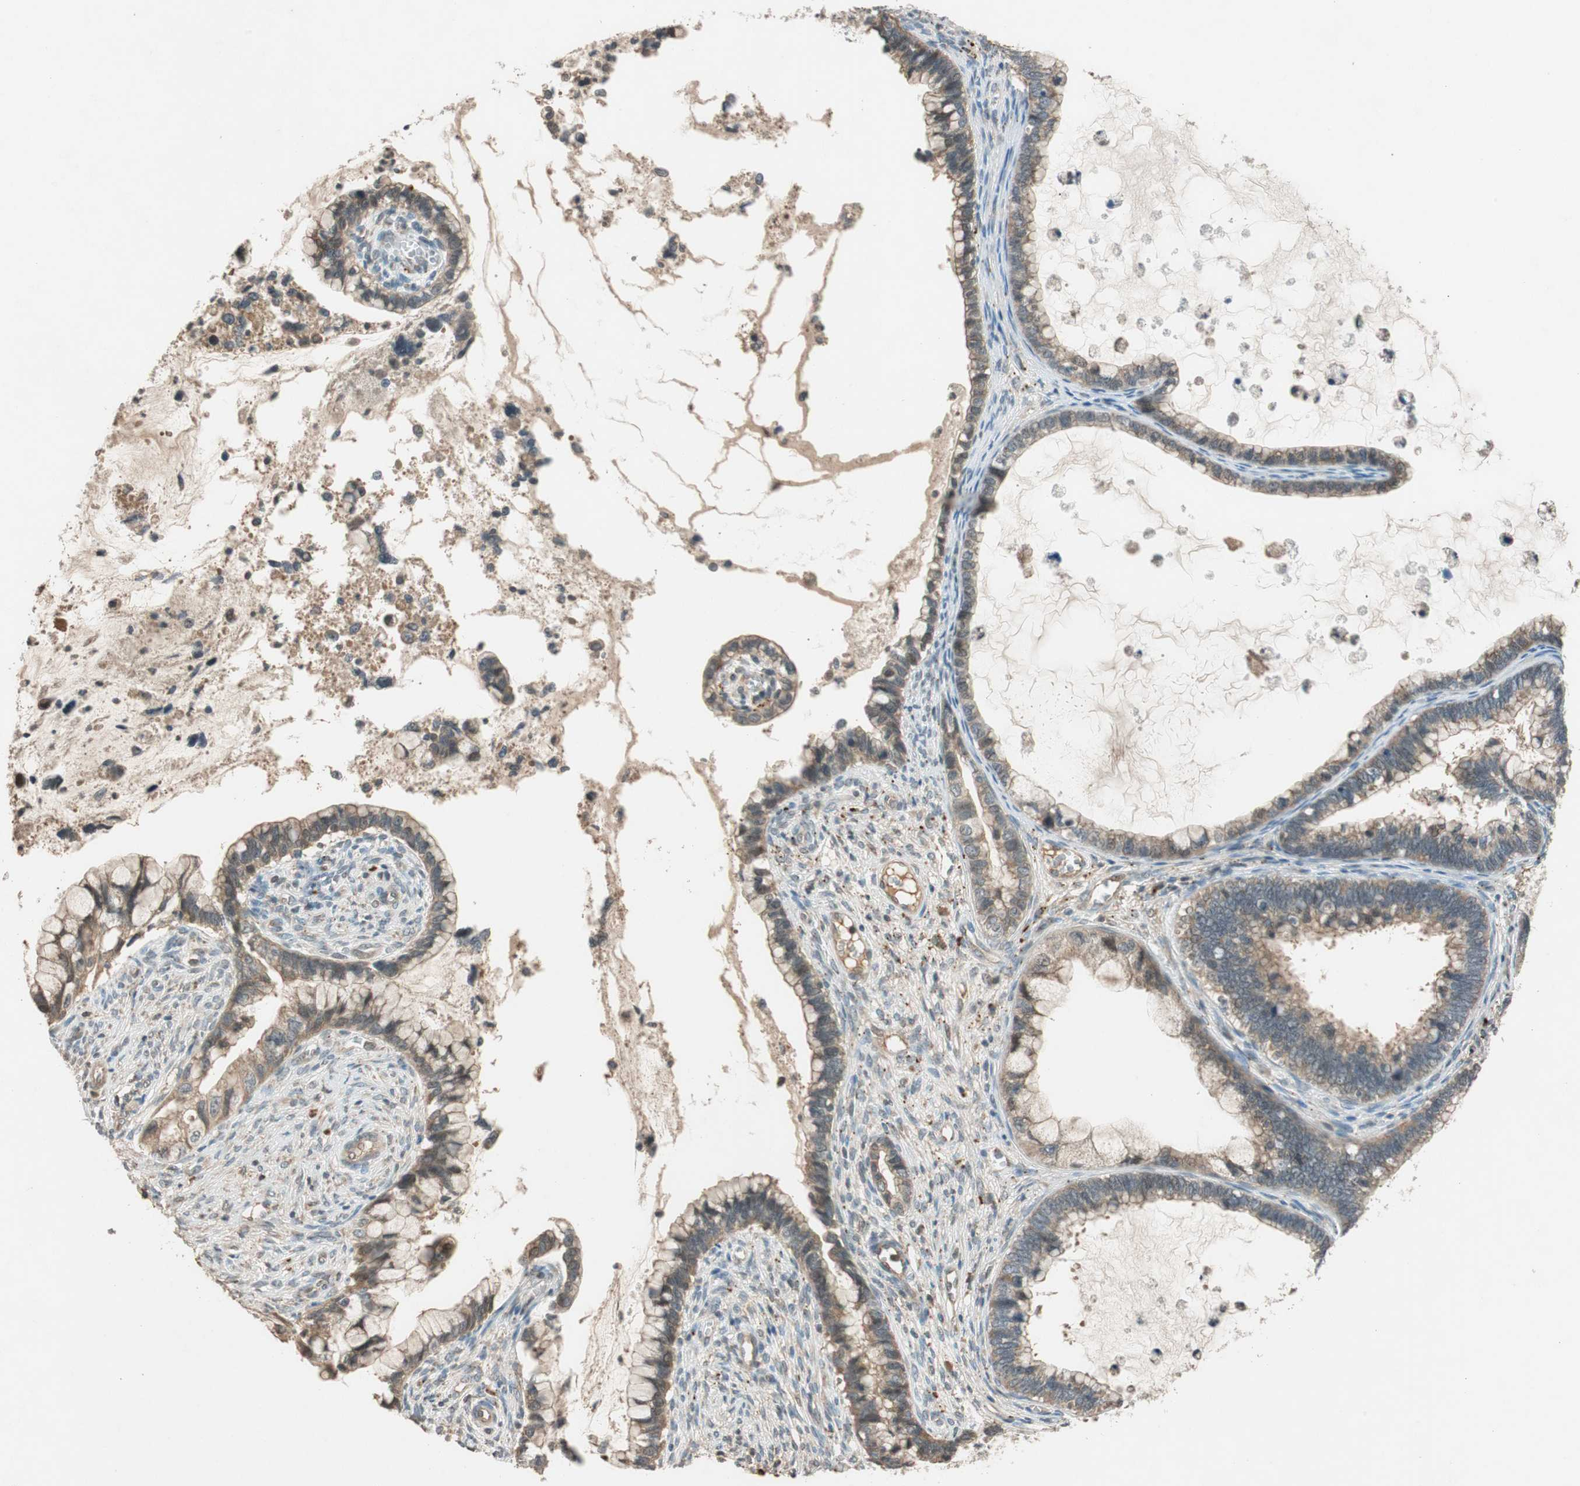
{"staining": {"intensity": "moderate", "quantity": ">75%", "location": "cytoplasmic/membranous"}, "tissue": "cervical cancer", "cell_type": "Tumor cells", "image_type": "cancer", "snomed": [{"axis": "morphology", "description": "Adenocarcinoma, NOS"}, {"axis": "topography", "description": "Cervix"}], "caption": "Cervical cancer (adenocarcinoma) tissue demonstrates moderate cytoplasmic/membranous staining in approximately >75% of tumor cells", "gene": "GLB1", "patient": {"sex": "female", "age": 44}}